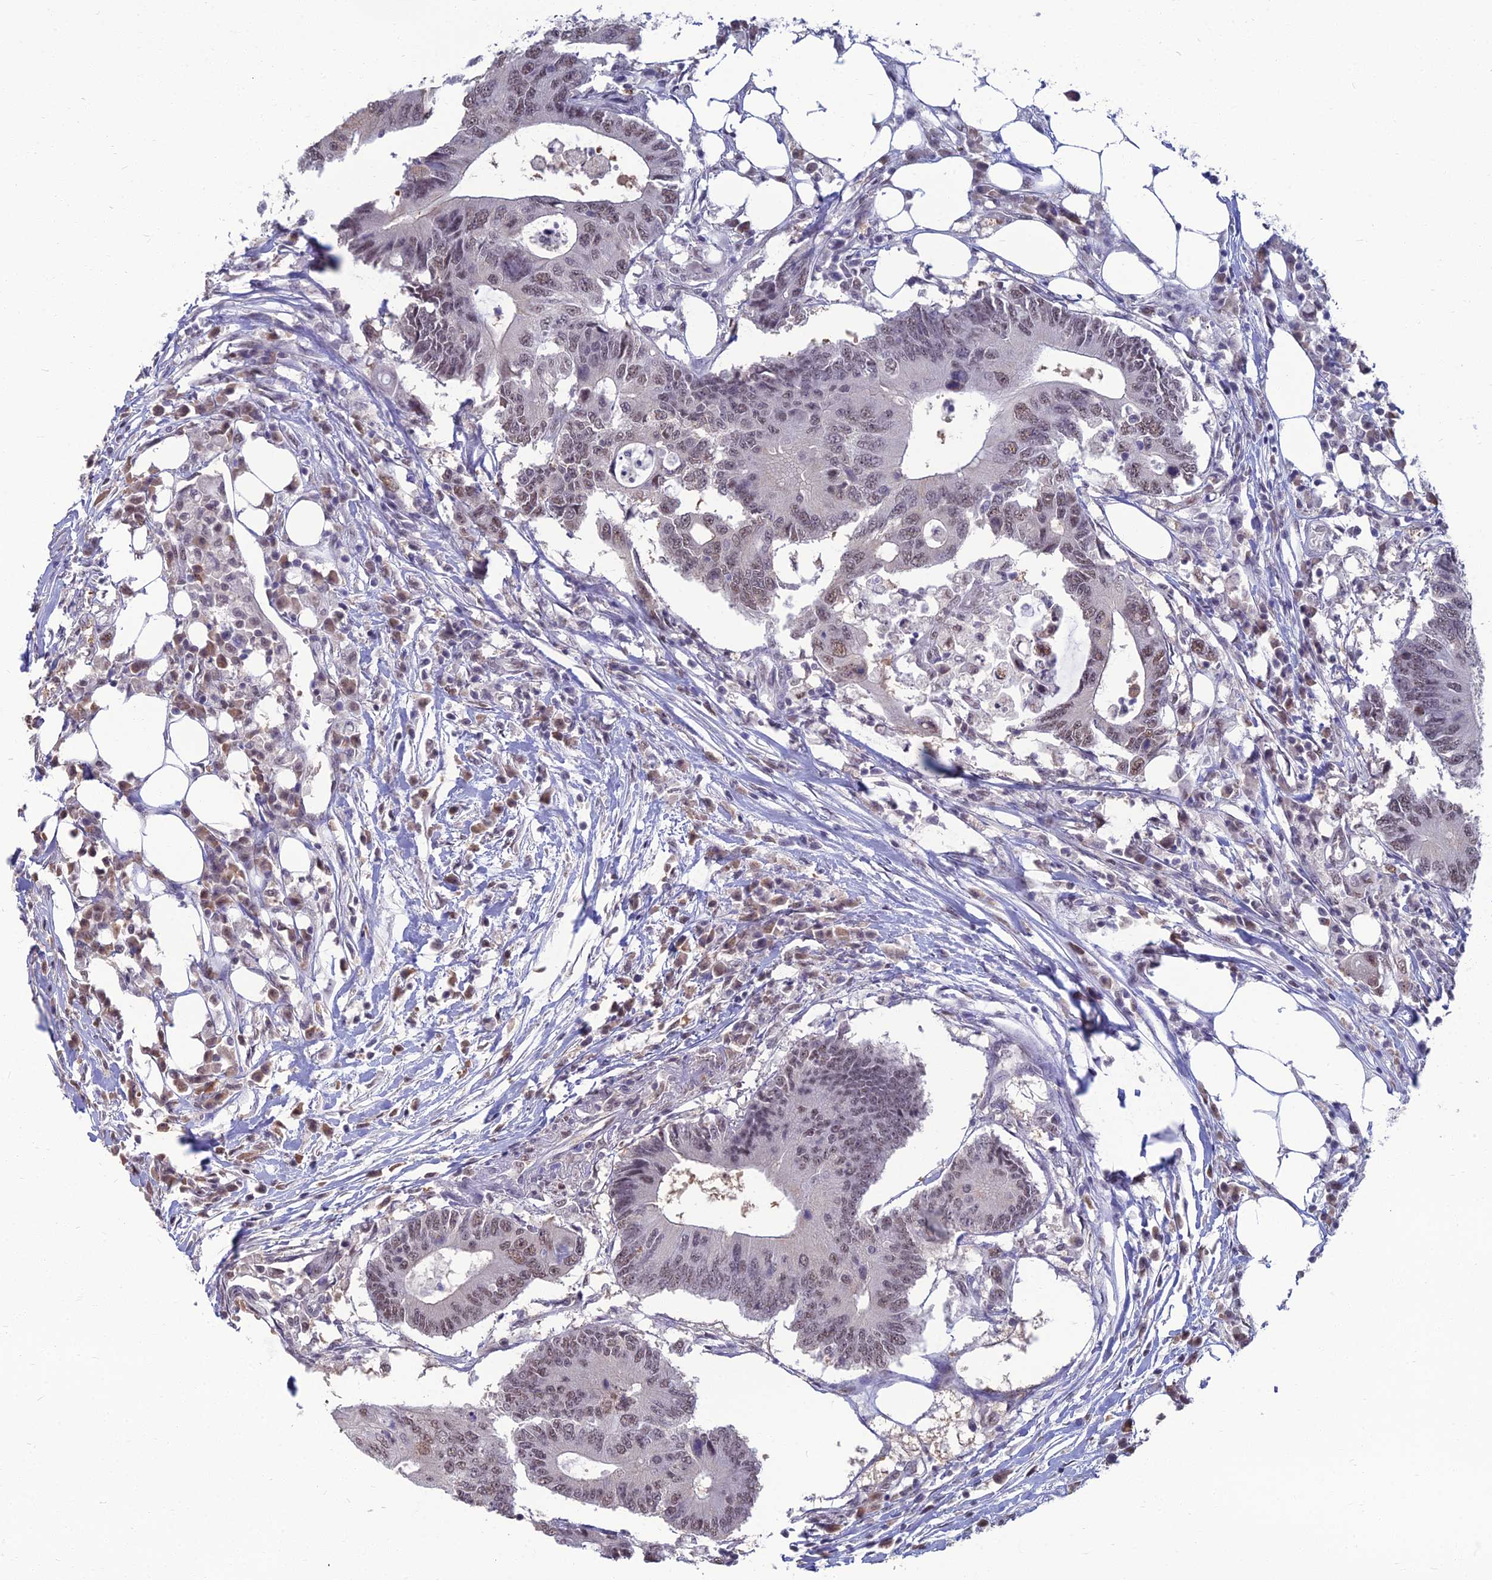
{"staining": {"intensity": "weak", "quantity": ">75%", "location": "nuclear"}, "tissue": "colorectal cancer", "cell_type": "Tumor cells", "image_type": "cancer", "snomed": [{"axis": "morphology", "description": "Adenocarcinoma, NOS"}, {"axis": "topography", "description": "Colon"}], "caption": "Approximately >75% of tumor cells in adenocarcinoma (colorectal) display weak nuclear protein positivity as visualized by brown immunohistochemical staining.", "gene": "SRSF7", "patient": {"sex": "male", "age": 71}}